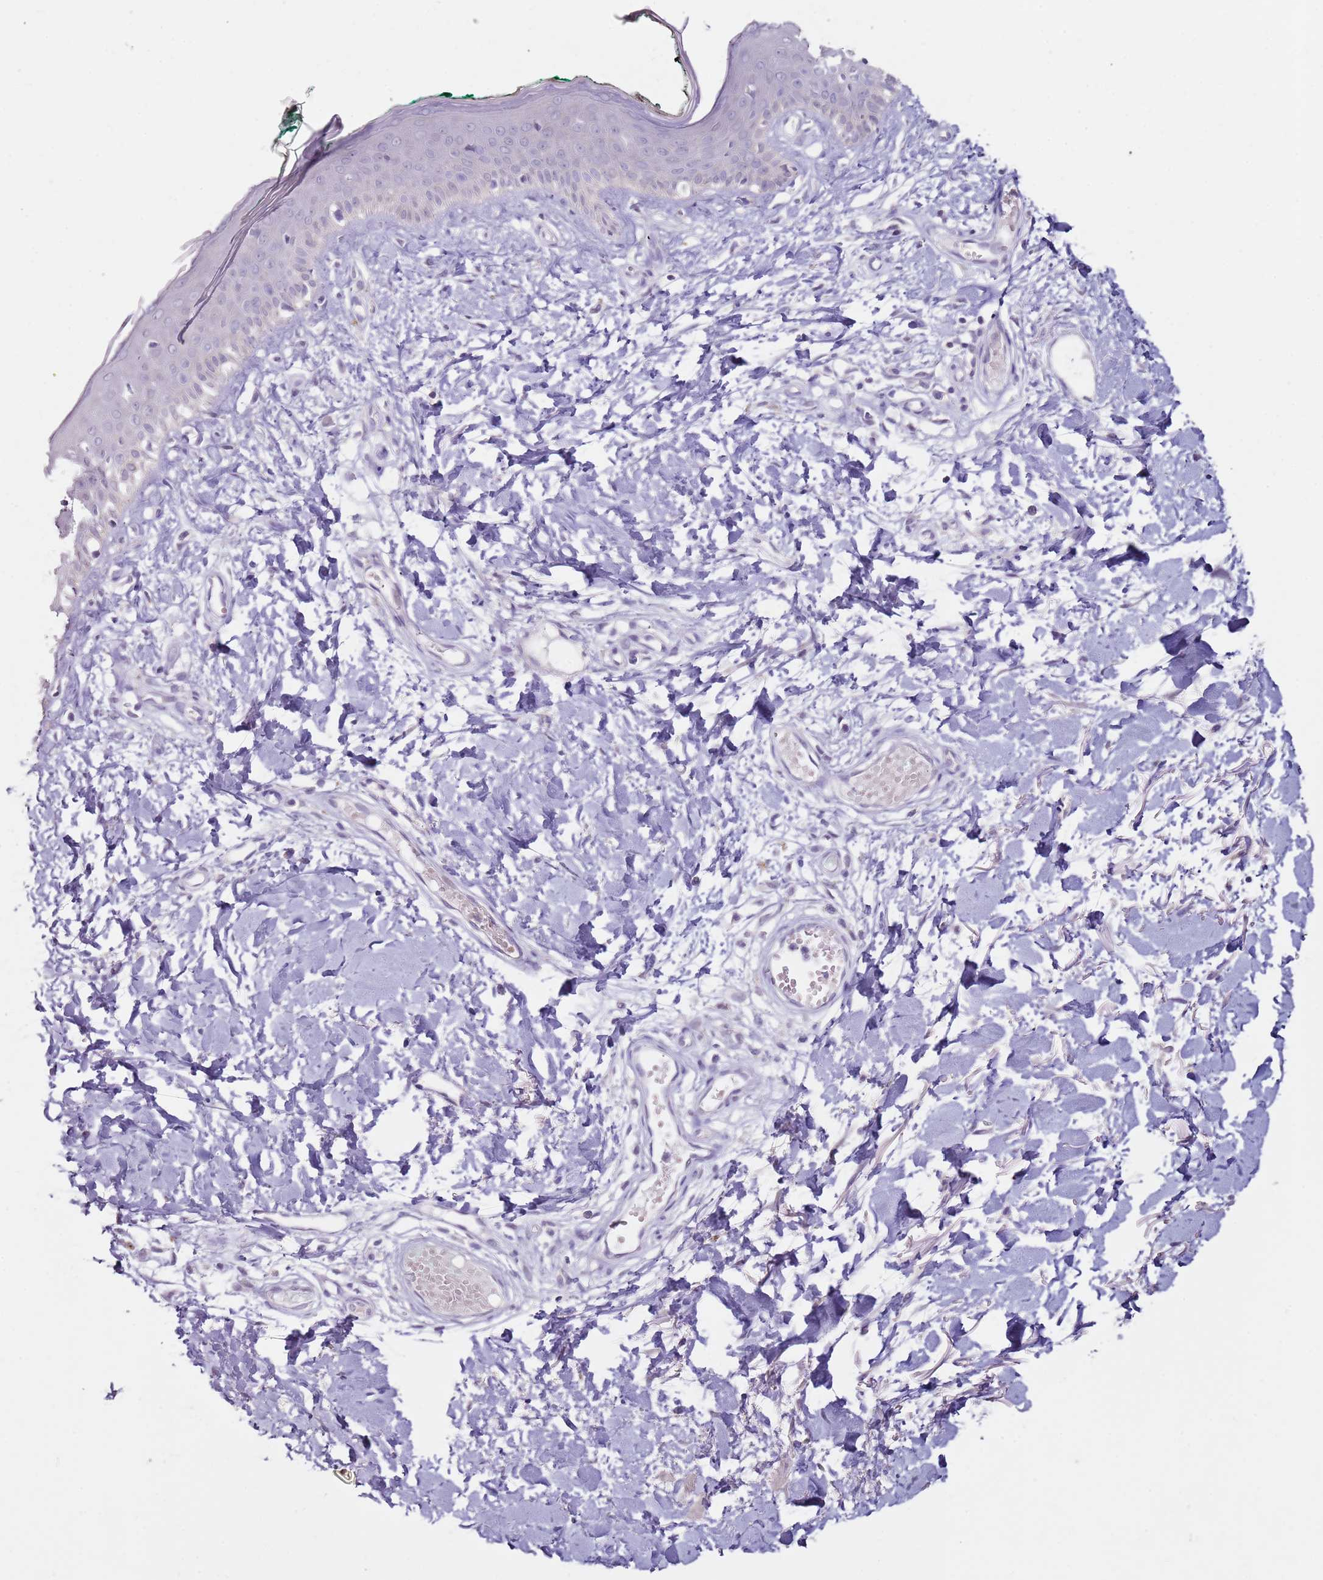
{"staining": {"intensity": "negative", "quantity": "none", "location": "none"}, "tissue": "skin", "cell_type": "Fibroblasts", "image_type": "normal", "snomed": [{"axis": "morphology", "description": "Normal tissue, NOS"}, {"axis": "morphology", "description": "Malignant melanoma, NOS"}, {"axis": "topography", "description": "Skin"}], "caption": "Skin was stained to show a protein in brown. There is no significant positivity in fibroblasts. (DAB IHC visualized using brightfield microscopy, high magnification).", "gene": "MDH1", "patient": {"sex": "male", "age": 62}}